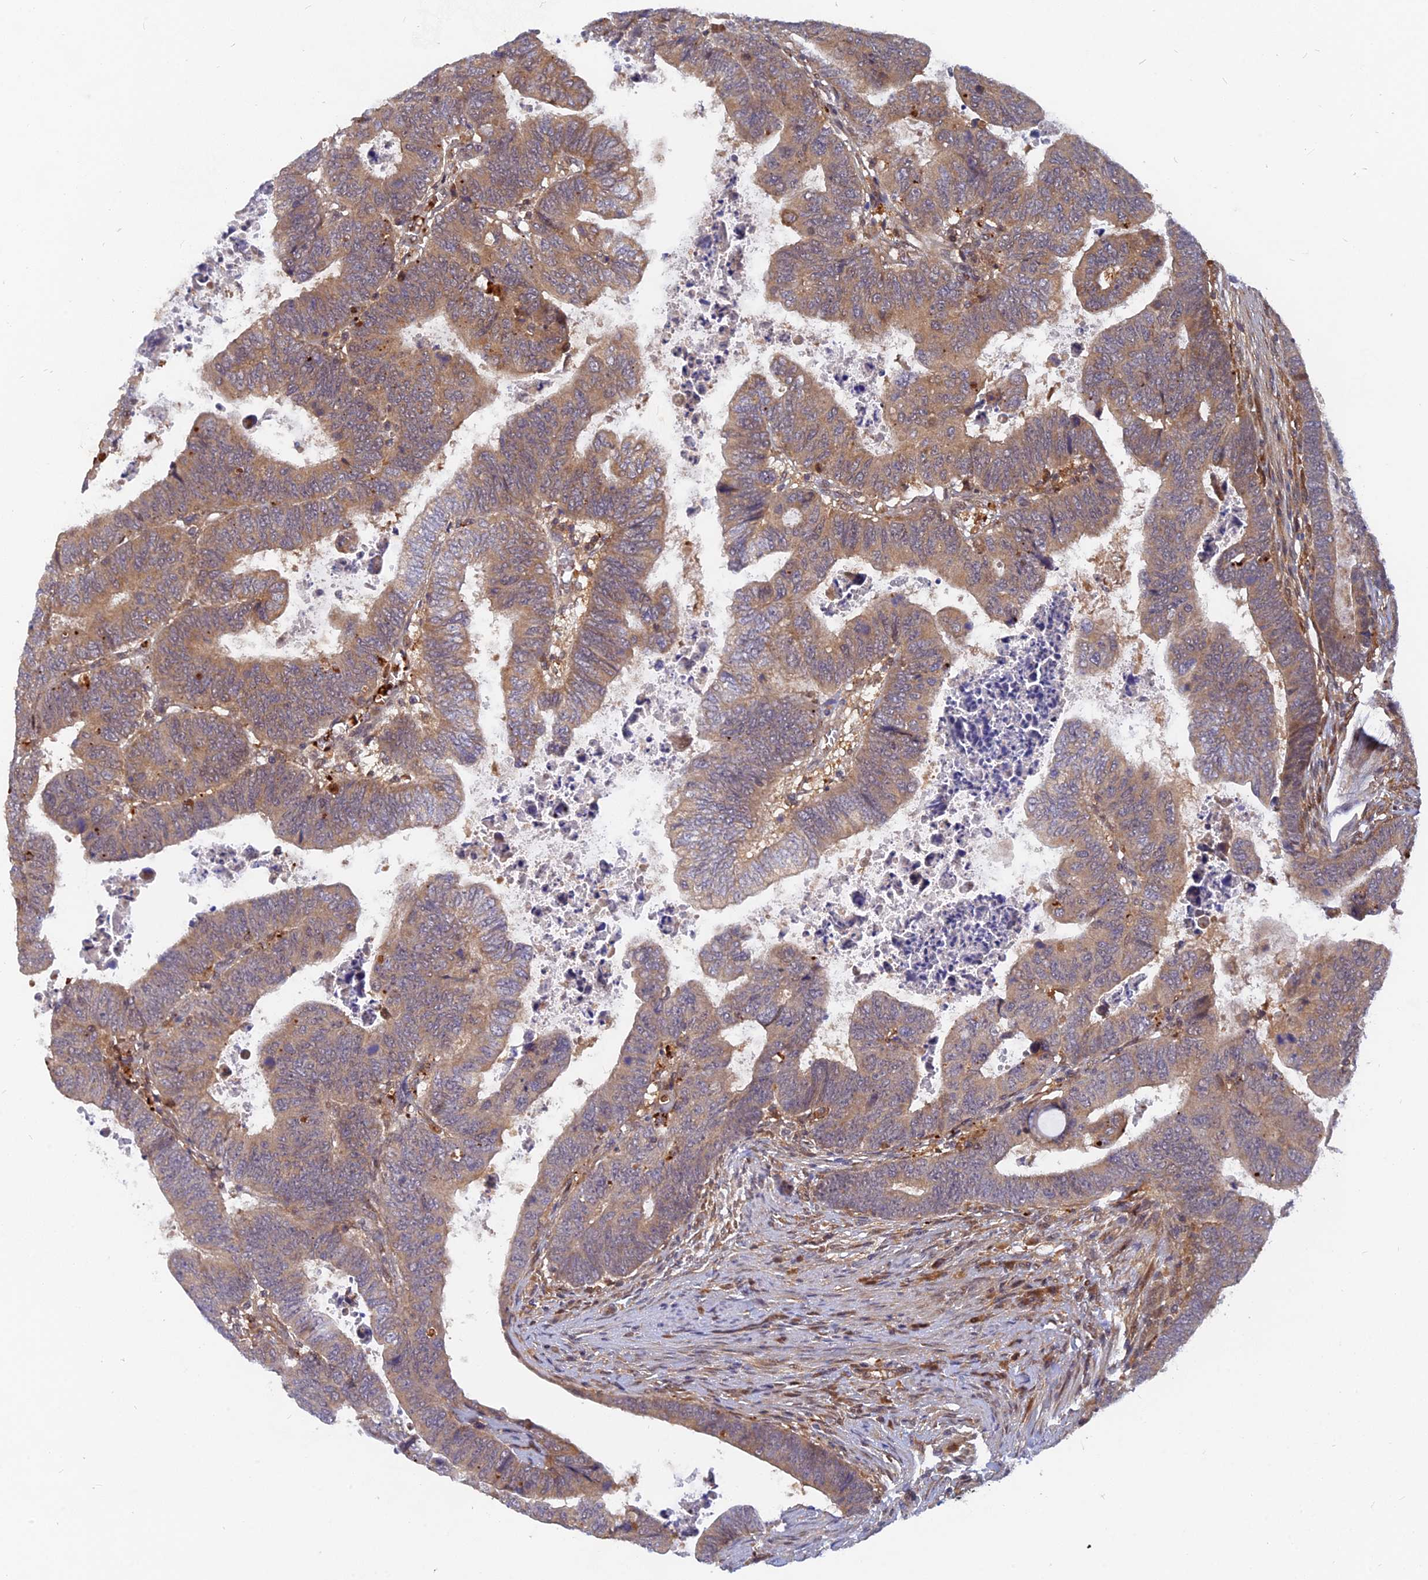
{"staining": {"intensity": "moderate", "quantity": ">75%", "location": "cytoplasmic/membranous"}, "tissue": "colorectal cancer", "cell_type": "Tumor cells", "image_type": "cancer", "snomed": [{"axis": "morphology", "description": "Normal tissue, NOS"}, {"axis": "morphology", "description": "Adenocarcinoma, NOS"}, {"axis": "topography", "description": "Rectum"}], "caption": "The image demonstrates immunohistochemical staining of adenocarcinoma (colorectal). There is moderate cytoplasmic/membranous expression is seen in approximately >75% of tumor cells. (IHC, brightfield microscopy, high magnification).", "gene": "ARL2BP", "patient": {"sex": "female", "age": 65}}